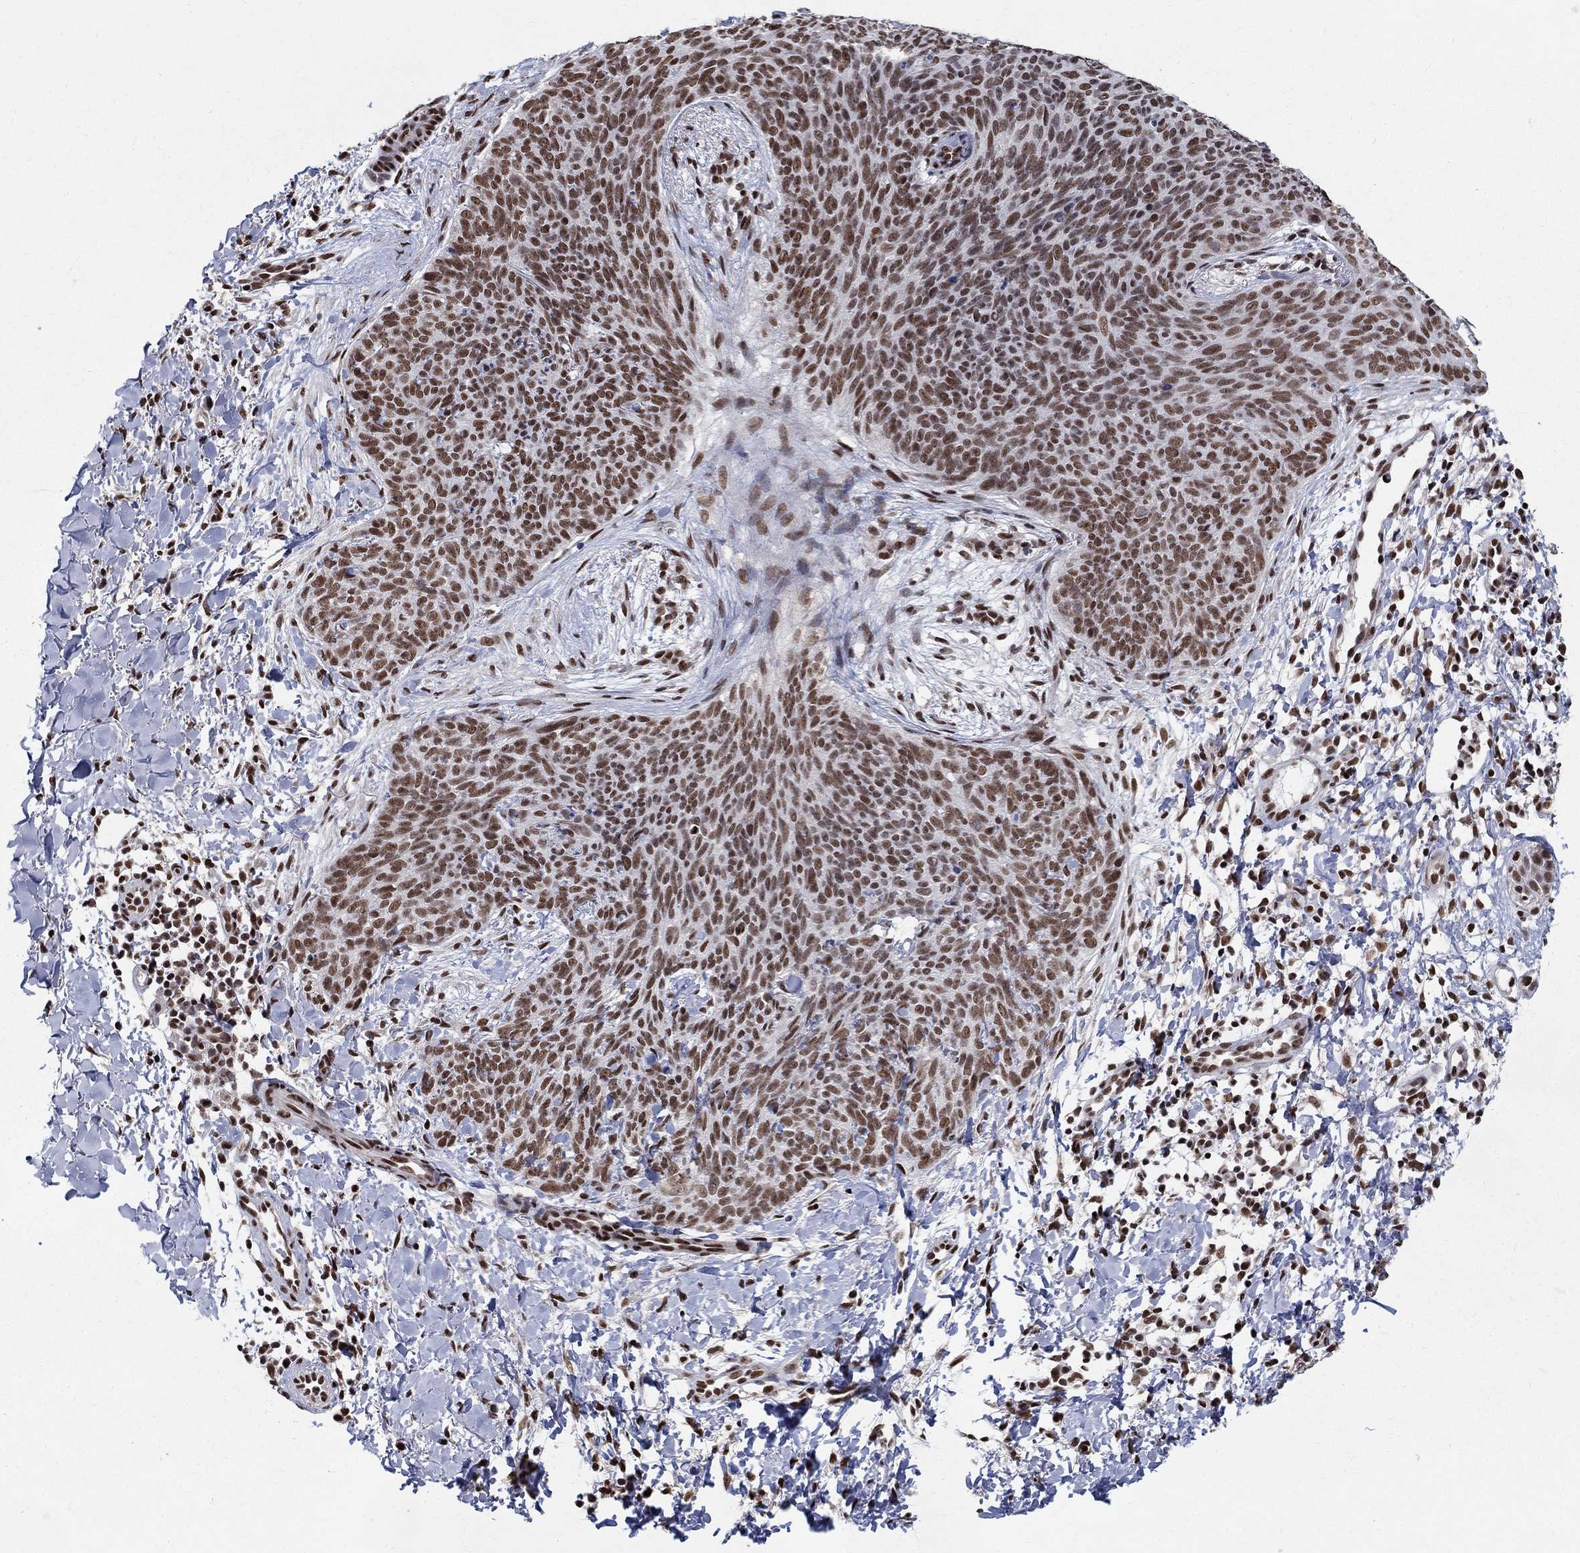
{"staining": {"intensity": "moderate", "quantity": ">75%", "location": "nuclear"}, "tissue": "skin cancer", "cell_type": "Tumor cells", "image_type": "cancer", "snomed": [{"axis": "morphology", "description": "Basal cell carcinoma"}, {"axis": "topography", "description": "Skin"}], "caption": "A high-resolution micrograph shows immunohistochemistry staining of skin basal cell carcinoma, which demonstrates moderate nuclear staining in about >75% of tumor cells. The protein is shown in brown color, while the nuclei are stained blue.", "gene": "FBXO16", "patient": {"sex": "male", "age": 64}}